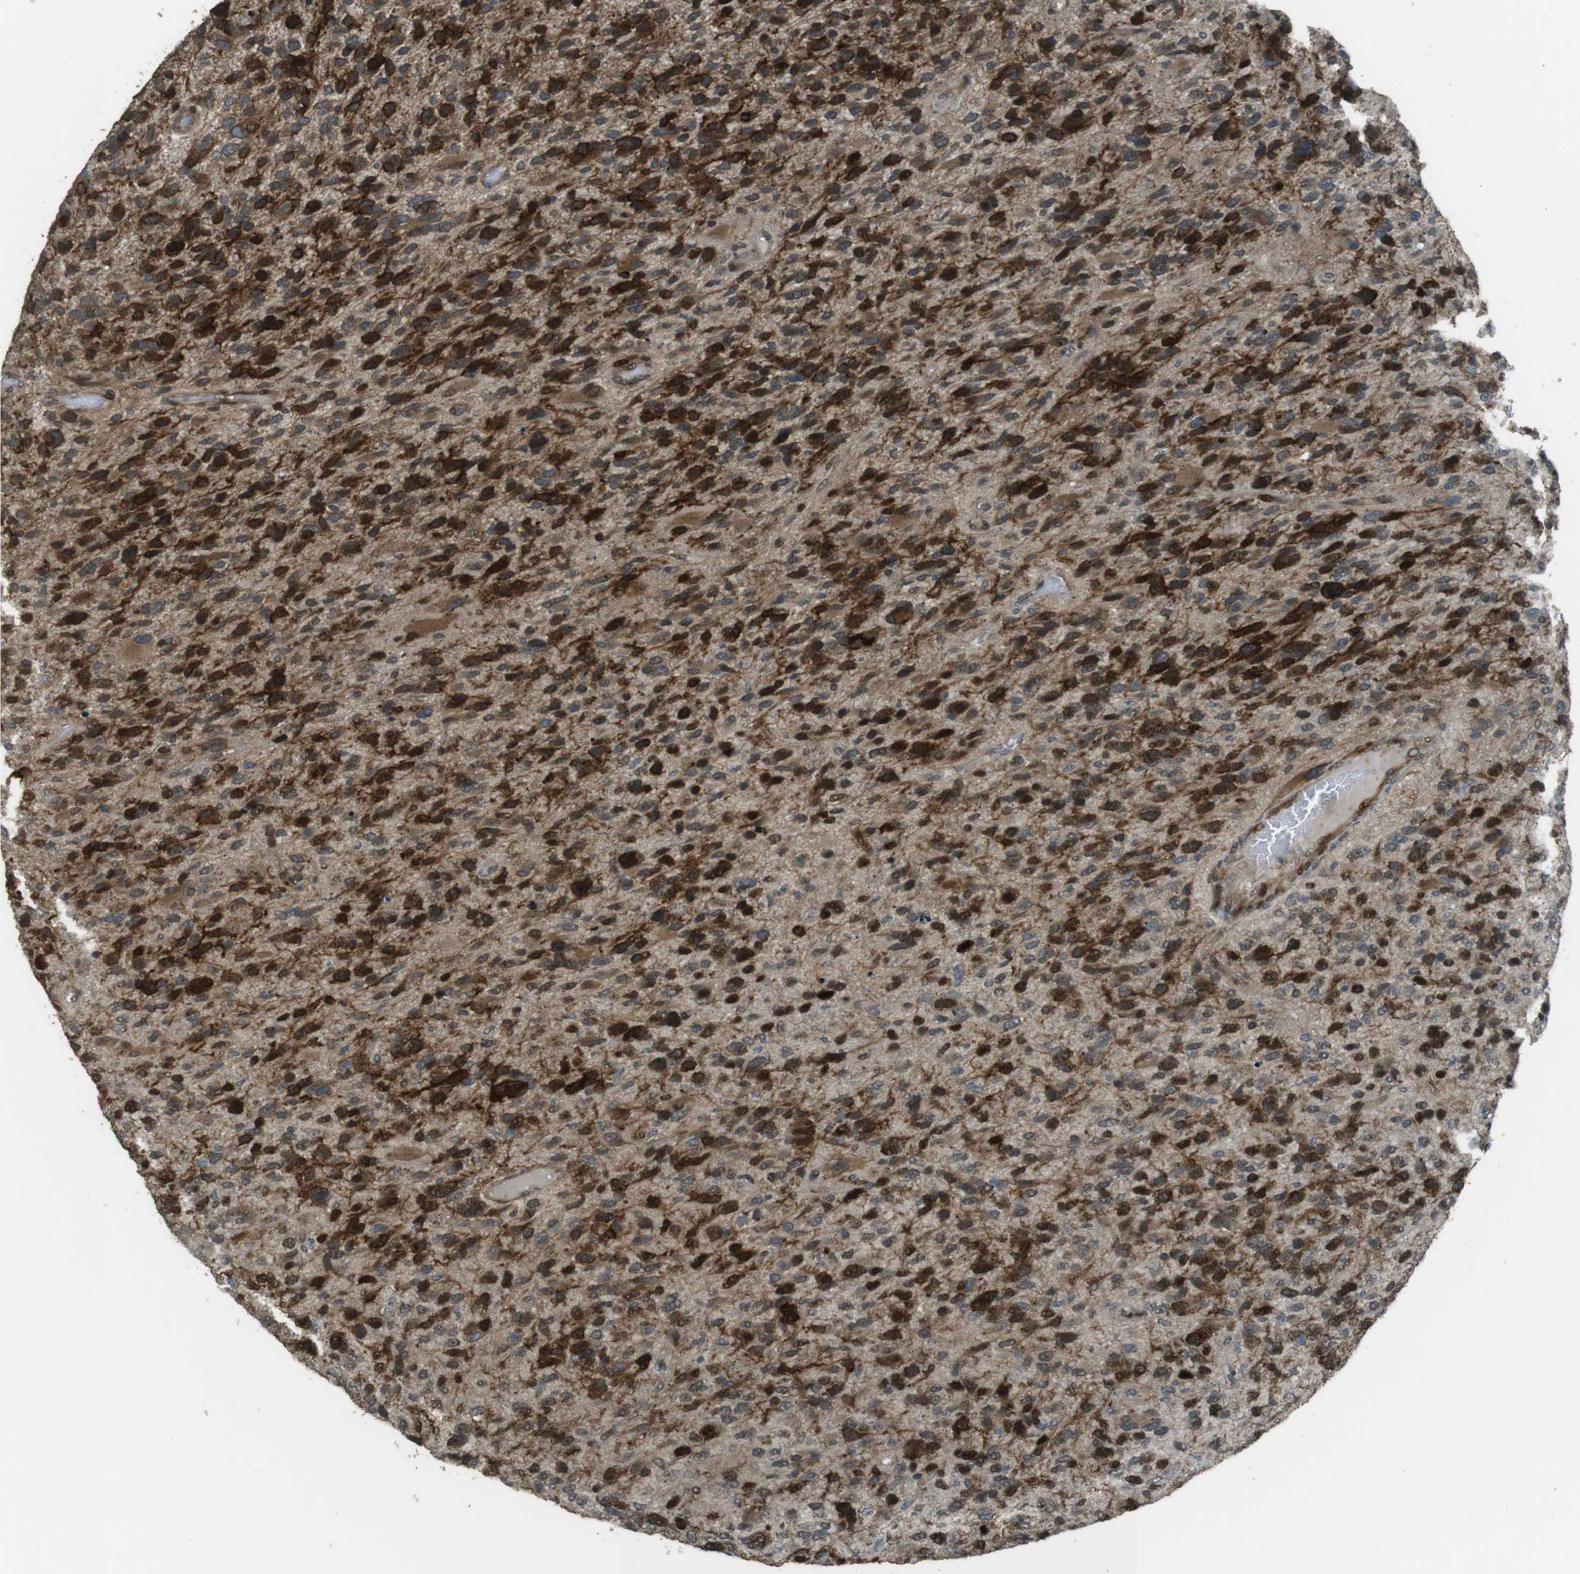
{"staining": {"intensity": "strong", "quantity": ">75%", "location": "cytoplasmic/membranous"}, "tissue": "glioma", "cell_type": "Tumor cells", "image_type": "cancer", "snomed": [{"axis": "morphology", "description": "Glioma, malignant, High grade"}, {"axis": "topography", "description": "Brain"}], "caption": "Brown immunohistochemical staining in human malignant glioma (high-grade) shows strong cytoplasmic/membranous staining in about >75% of tumor cells.", "gene": "ZNF330", "patient": {"sex": "female", "age": 58}}